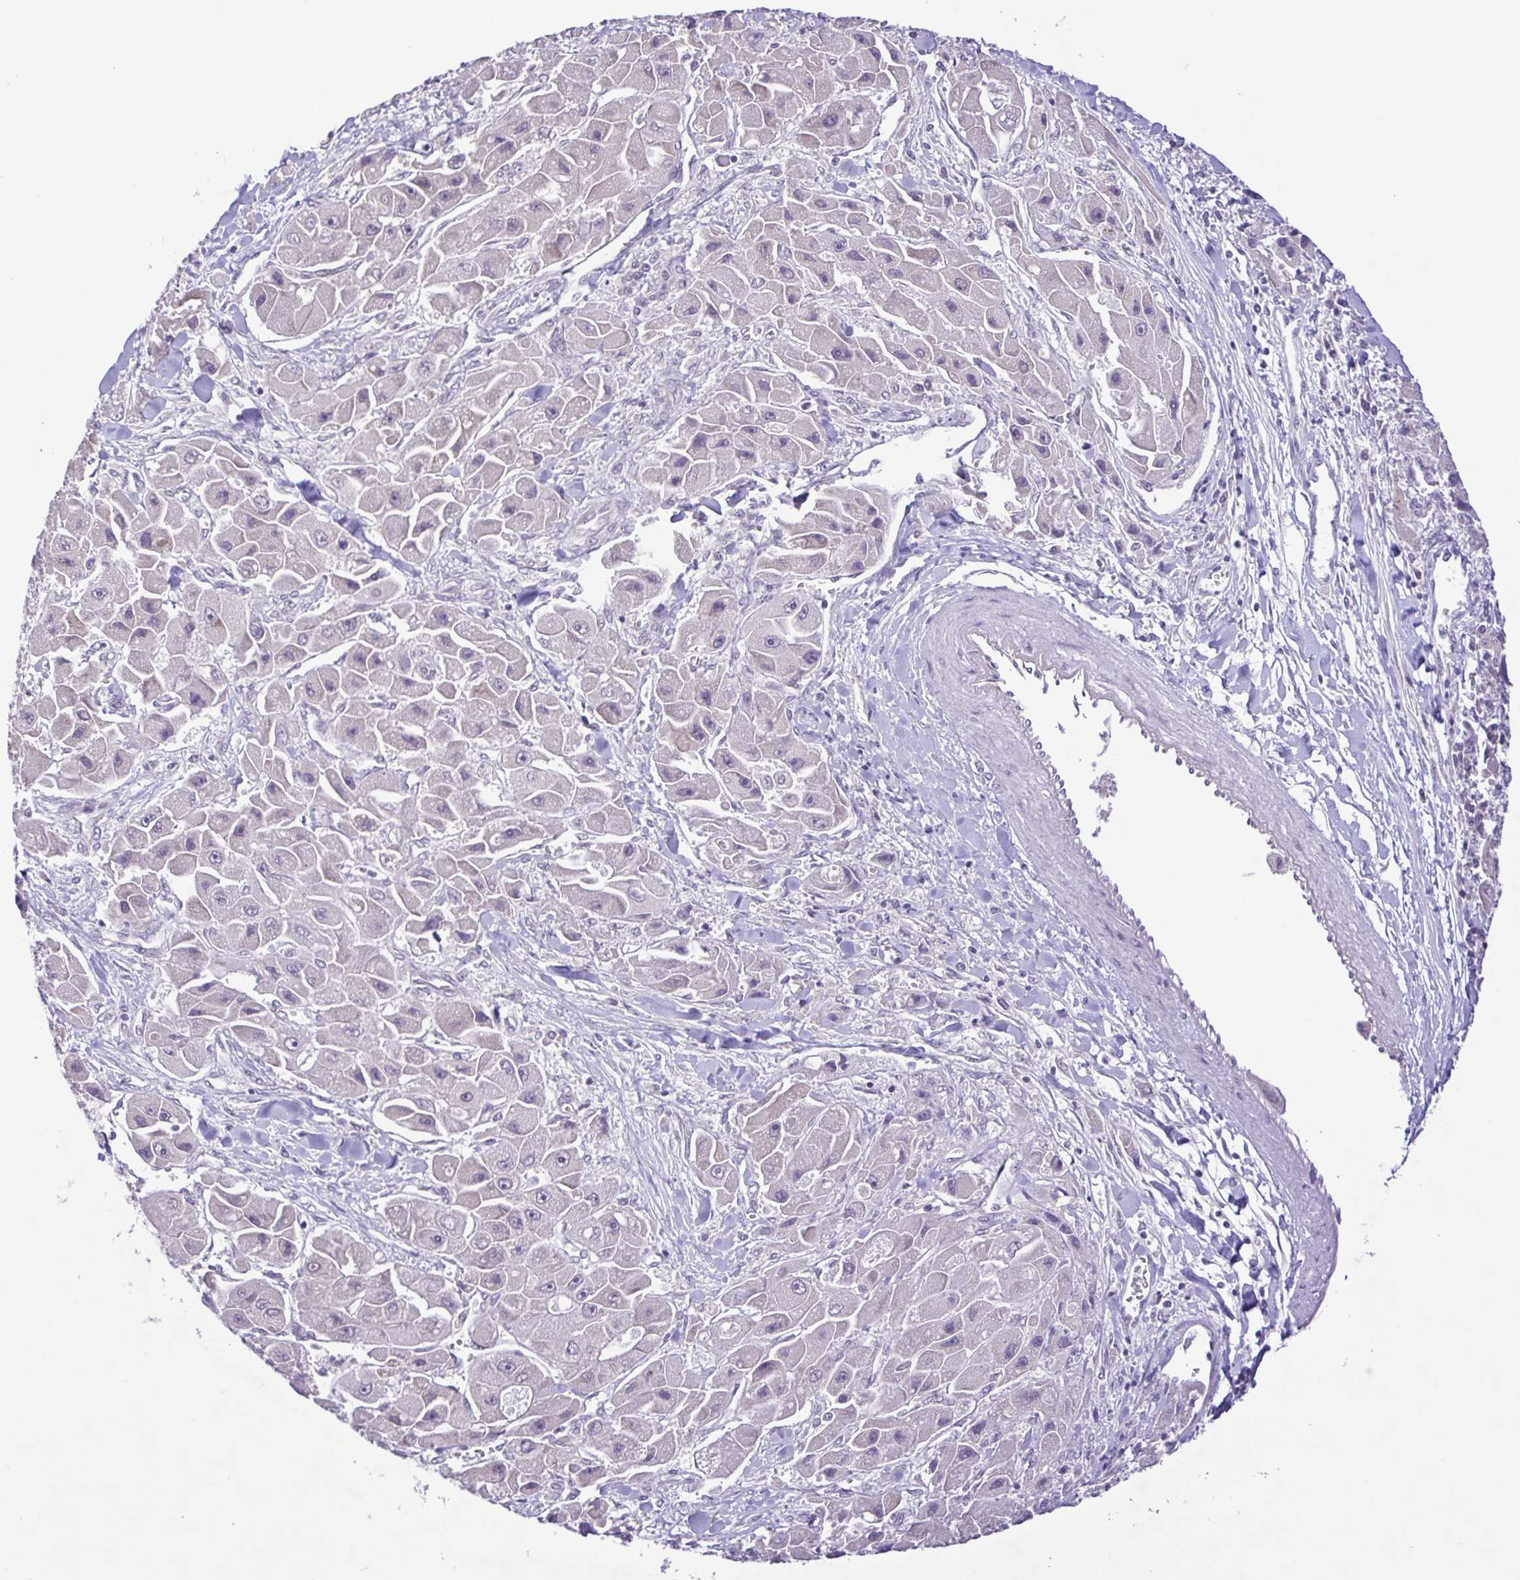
{"staining": {"intensity": "negative", "quantity": "none", "location": "none"}, "tissue": "liver cancer", "cell_type": "Tumor cells", "image_type": "cancer", "snomed": [{"axis": "morphology", "description": "Carcinoma, Hepatocellular, NOS"}, {"axis": "topography", "description": "Liver"}], "caption": "DAB (3,3'-diaminobenzidine) immunohistochemical staining of human liver hepatocellular carcinoma demonstrates no significant expression in tumor cells.", "gene": "IL1RN", "patient": {"sex": "male", "age": 24}}